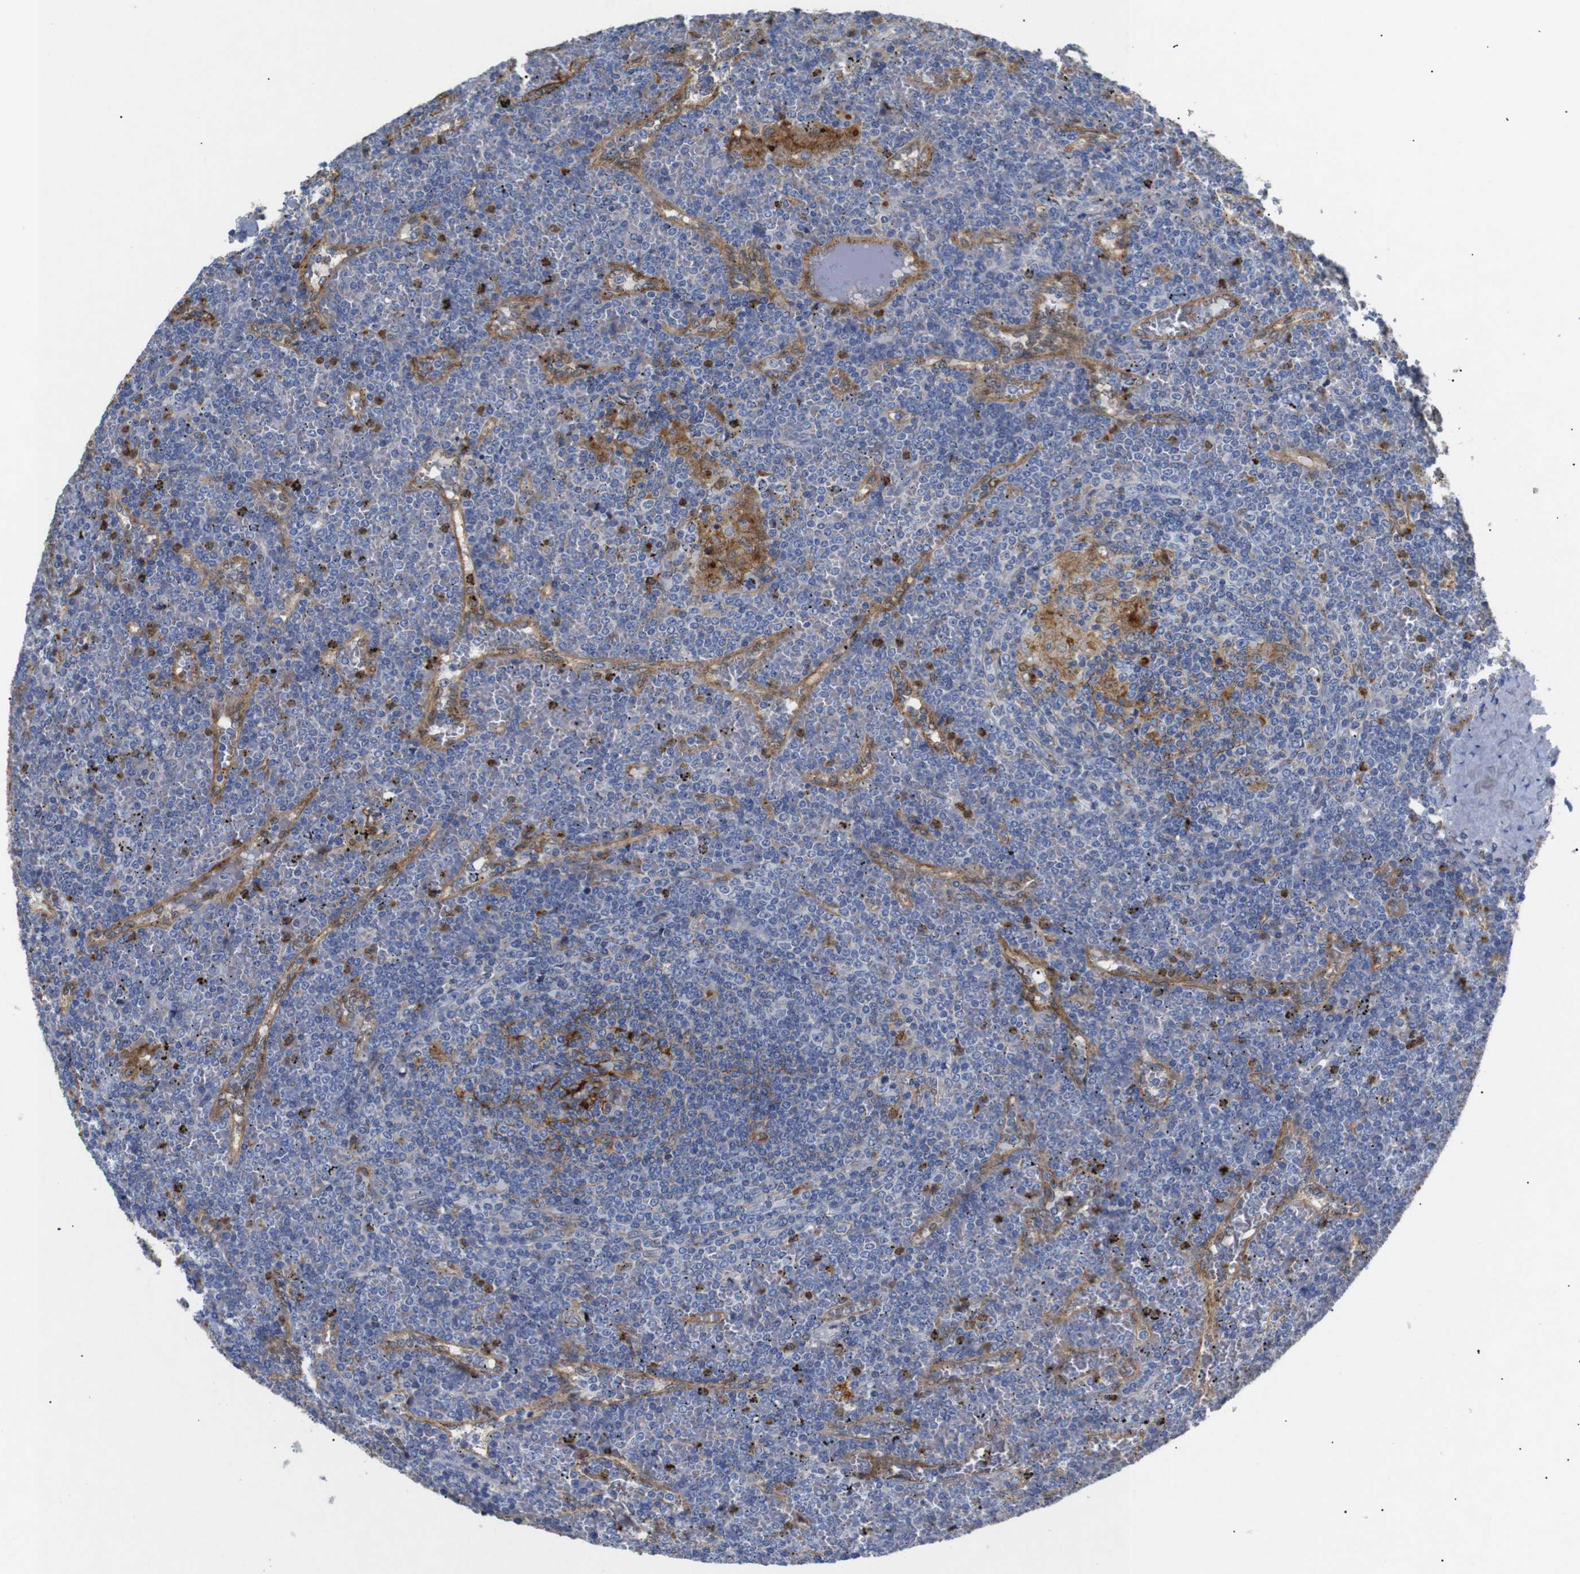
{"staining": {"intensity": "moderate", "quantity": "<25%", "location": "cytoplasmic/membranous,nuclear"}, "tissue": "lymphoma", "cell_type": "Tumor cells", "image_type": "cancer", "snomed": [{"axis": "morphology", "description": "Malignant lymphoma, non-Hodgkin's type, Low grade"}, {"axis": "topography", "description": "Spleen"}], "caption": "Human lymphoma stained for a protein (brown) reveals moderate cytoplasmic/membranous and nuclear positive positivity in approximately <25% of tumor cells.", "gene": "SDCBP", "patient": {"sex": "female", "age": 19}}